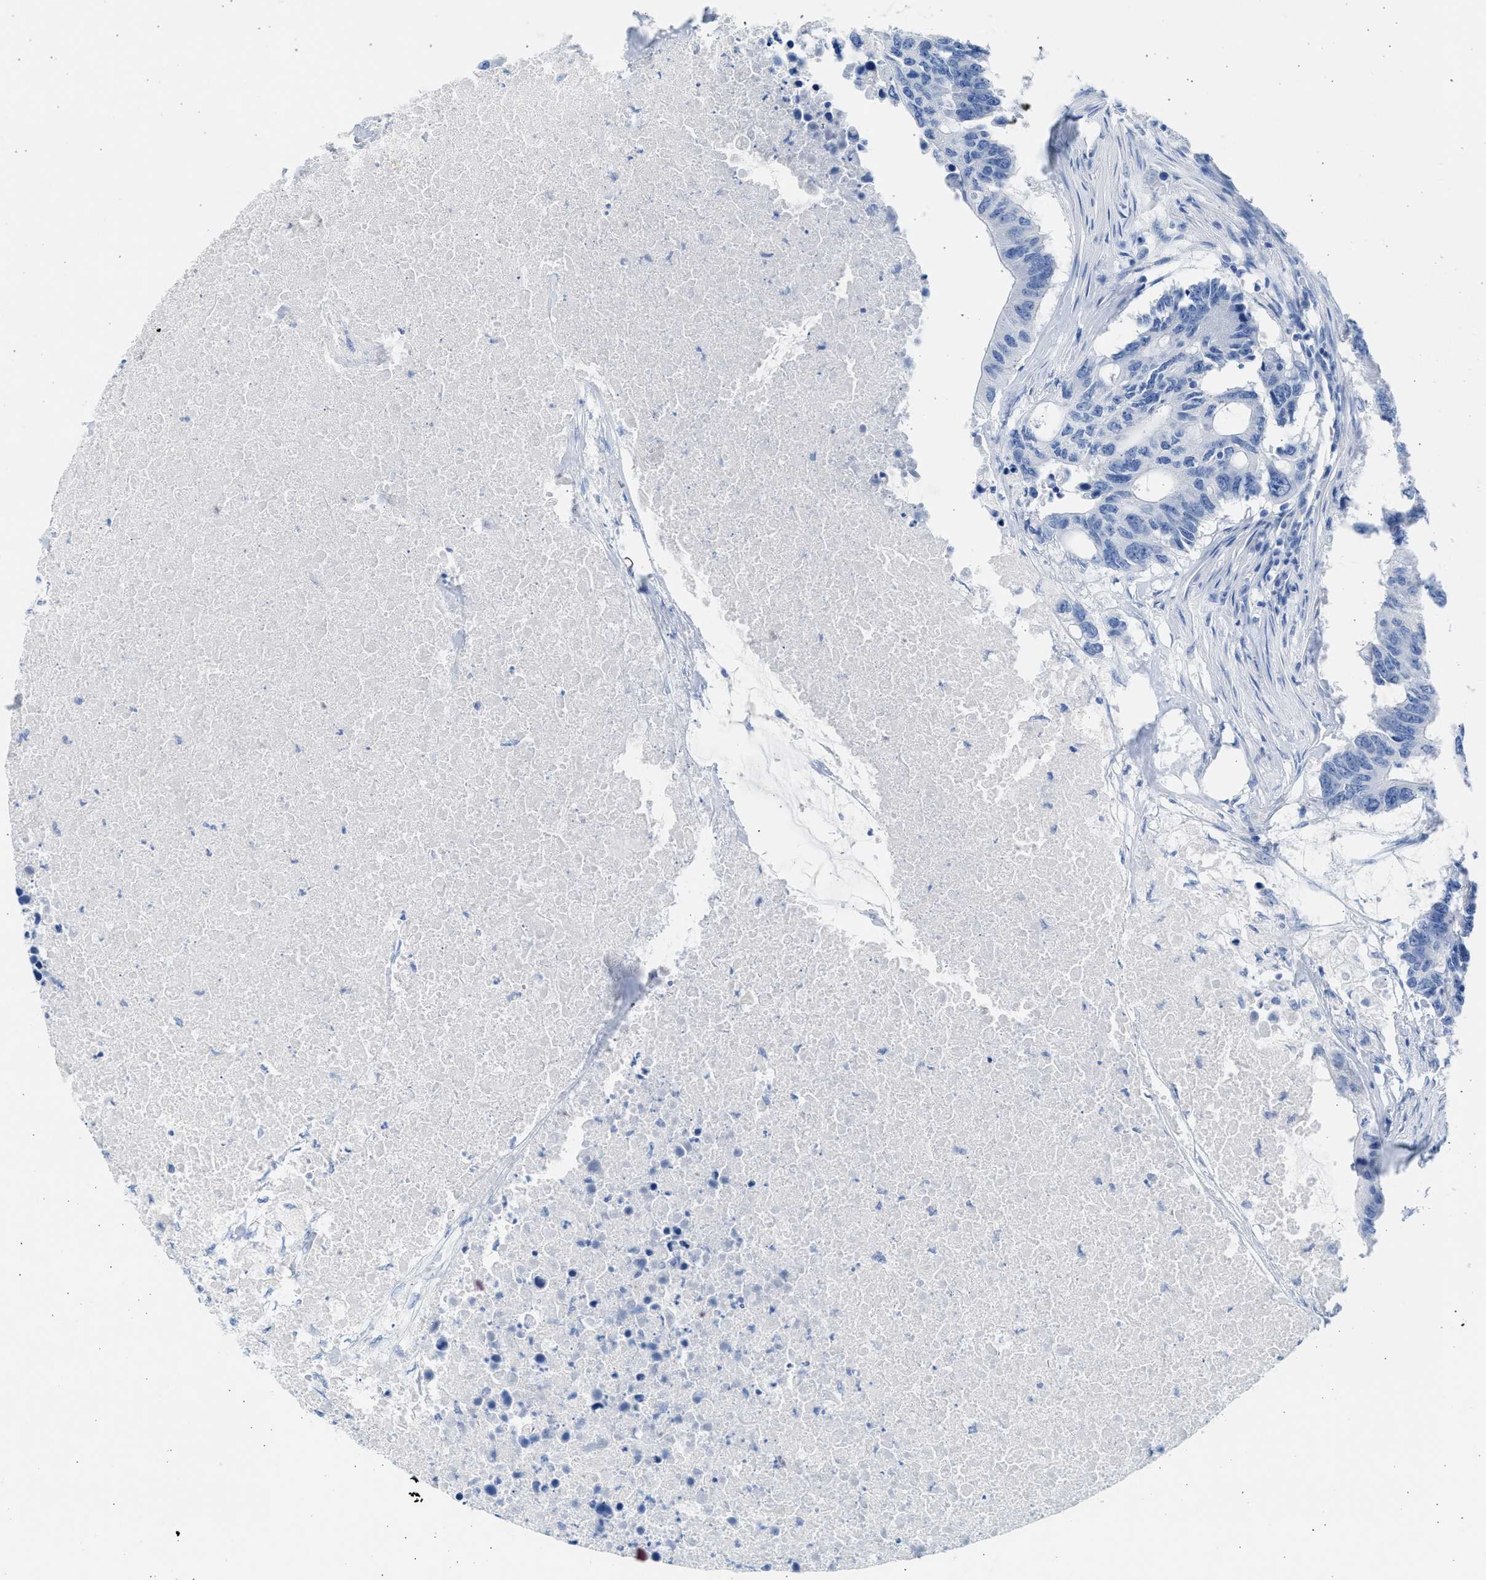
{"staining": {"intensity": "negative", "quantity": "none", "location": "none"}, "tissue": "colorectal cancer", "cell_type": "Tumor cells", "image_type": "cancer", "snomed": [{"axis": "morphology", "description": "Adenocarcinoma, NOS"}, {"axis": "topography", "description": "Colon"}], "caption": "Tumor cells show no significant staining in colorectal cancer (adenocarcinoma).", "gene": "SPATA3", "patient": {"sex": "male", "age": 71}}